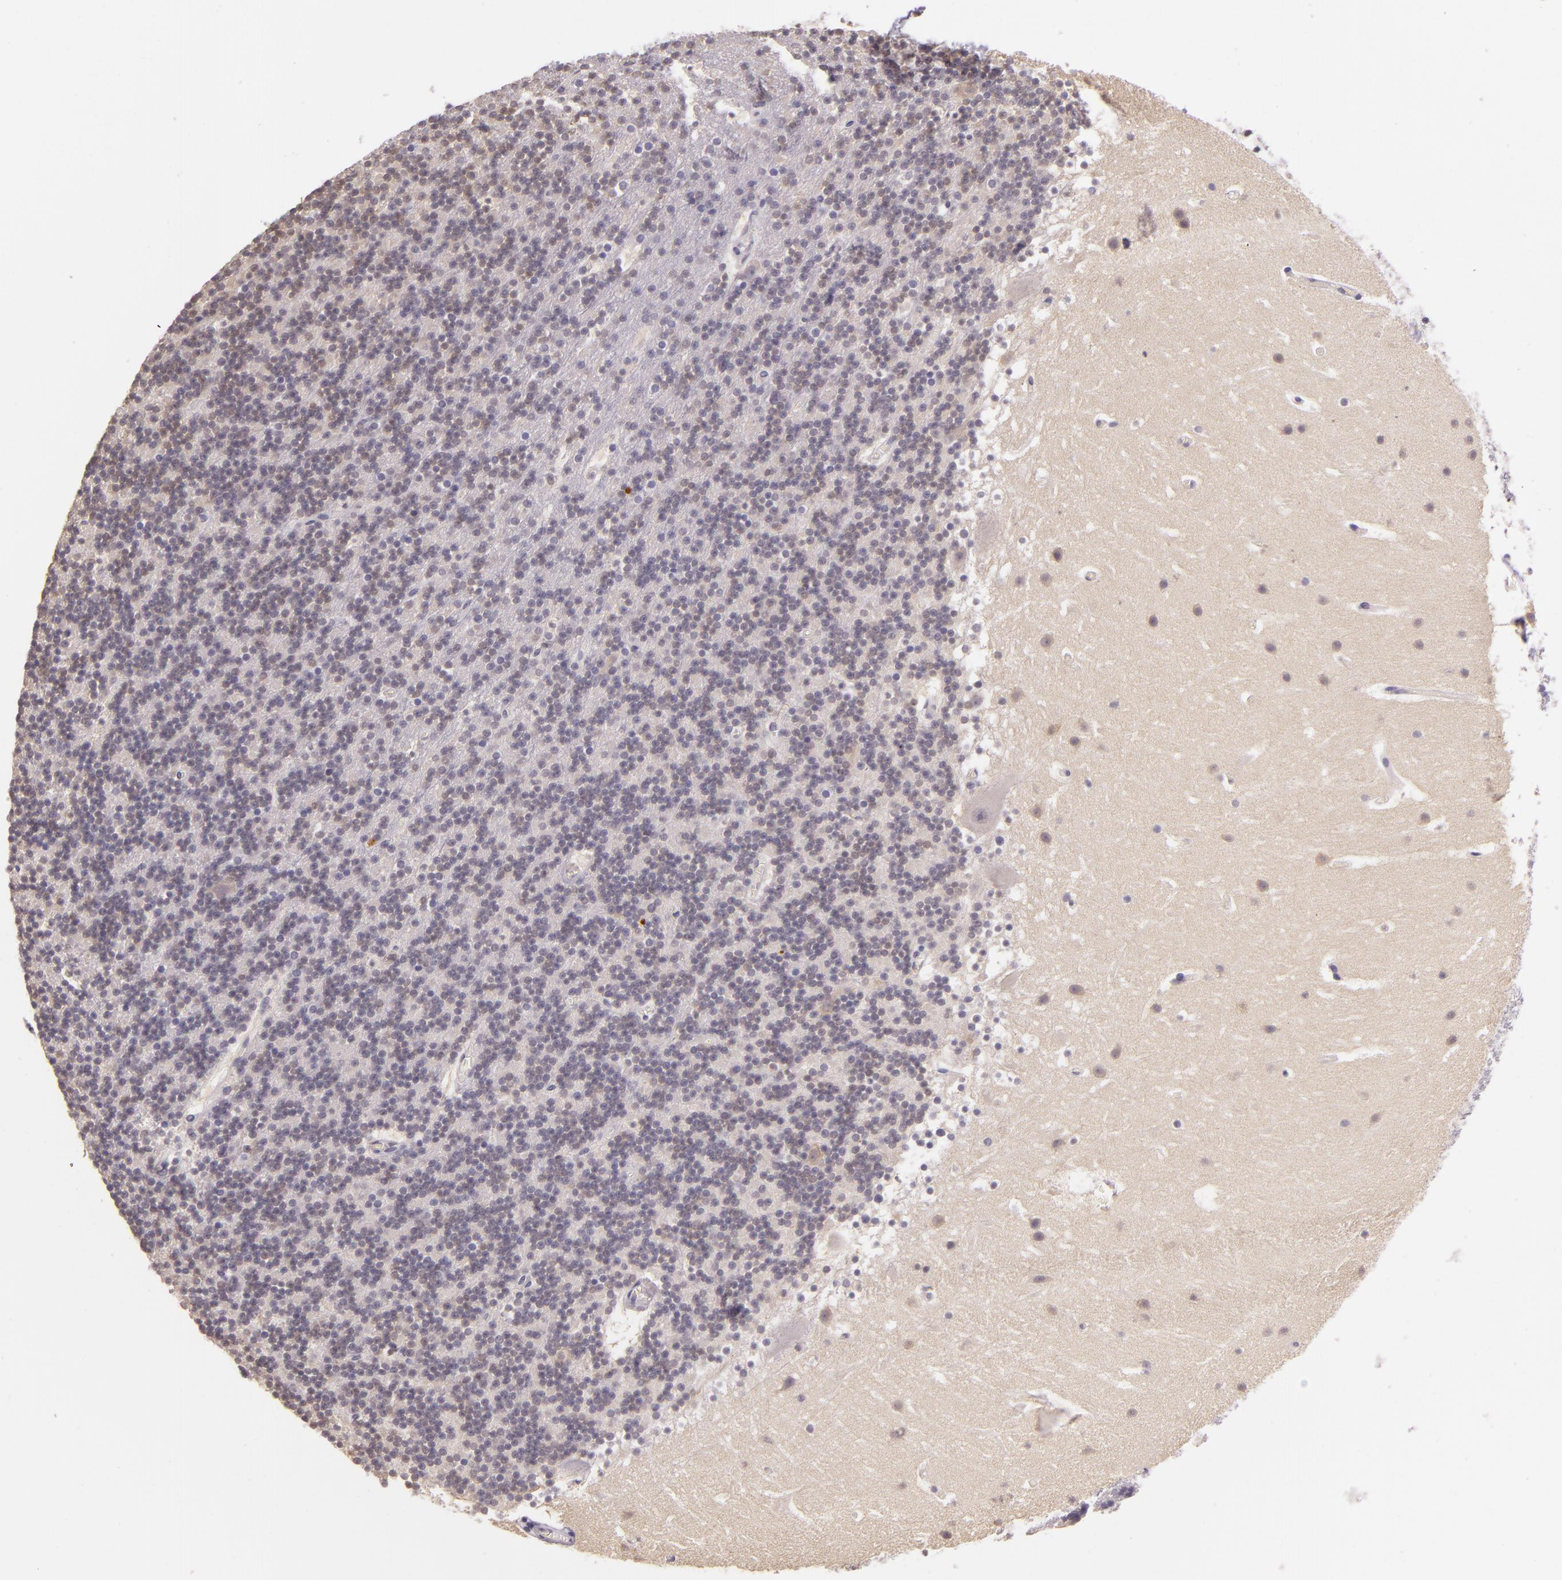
{"staining": {"intensity": "weak", "quantity": "25%-75%", "location": "cytoplasmic/membranous"}, "tissue": "cerebellum", "cell_type": "Cells in granular layer", "image_type": "normal", "snomed": [{"axis": "morphology", "description": "Normal tissue, NOS"}, {"axis": "topography", "description": "Cerebellum"}], "caption": "A low amount of weak cytoplasmic/membranous positivity is identified in about 25%-75% of cells in granular layer in benign cerebellum. (IHC, brightfield microscopy, high magnification).", "gene": "HSPA8", "patient": {"sex": "male", "age": 45}}